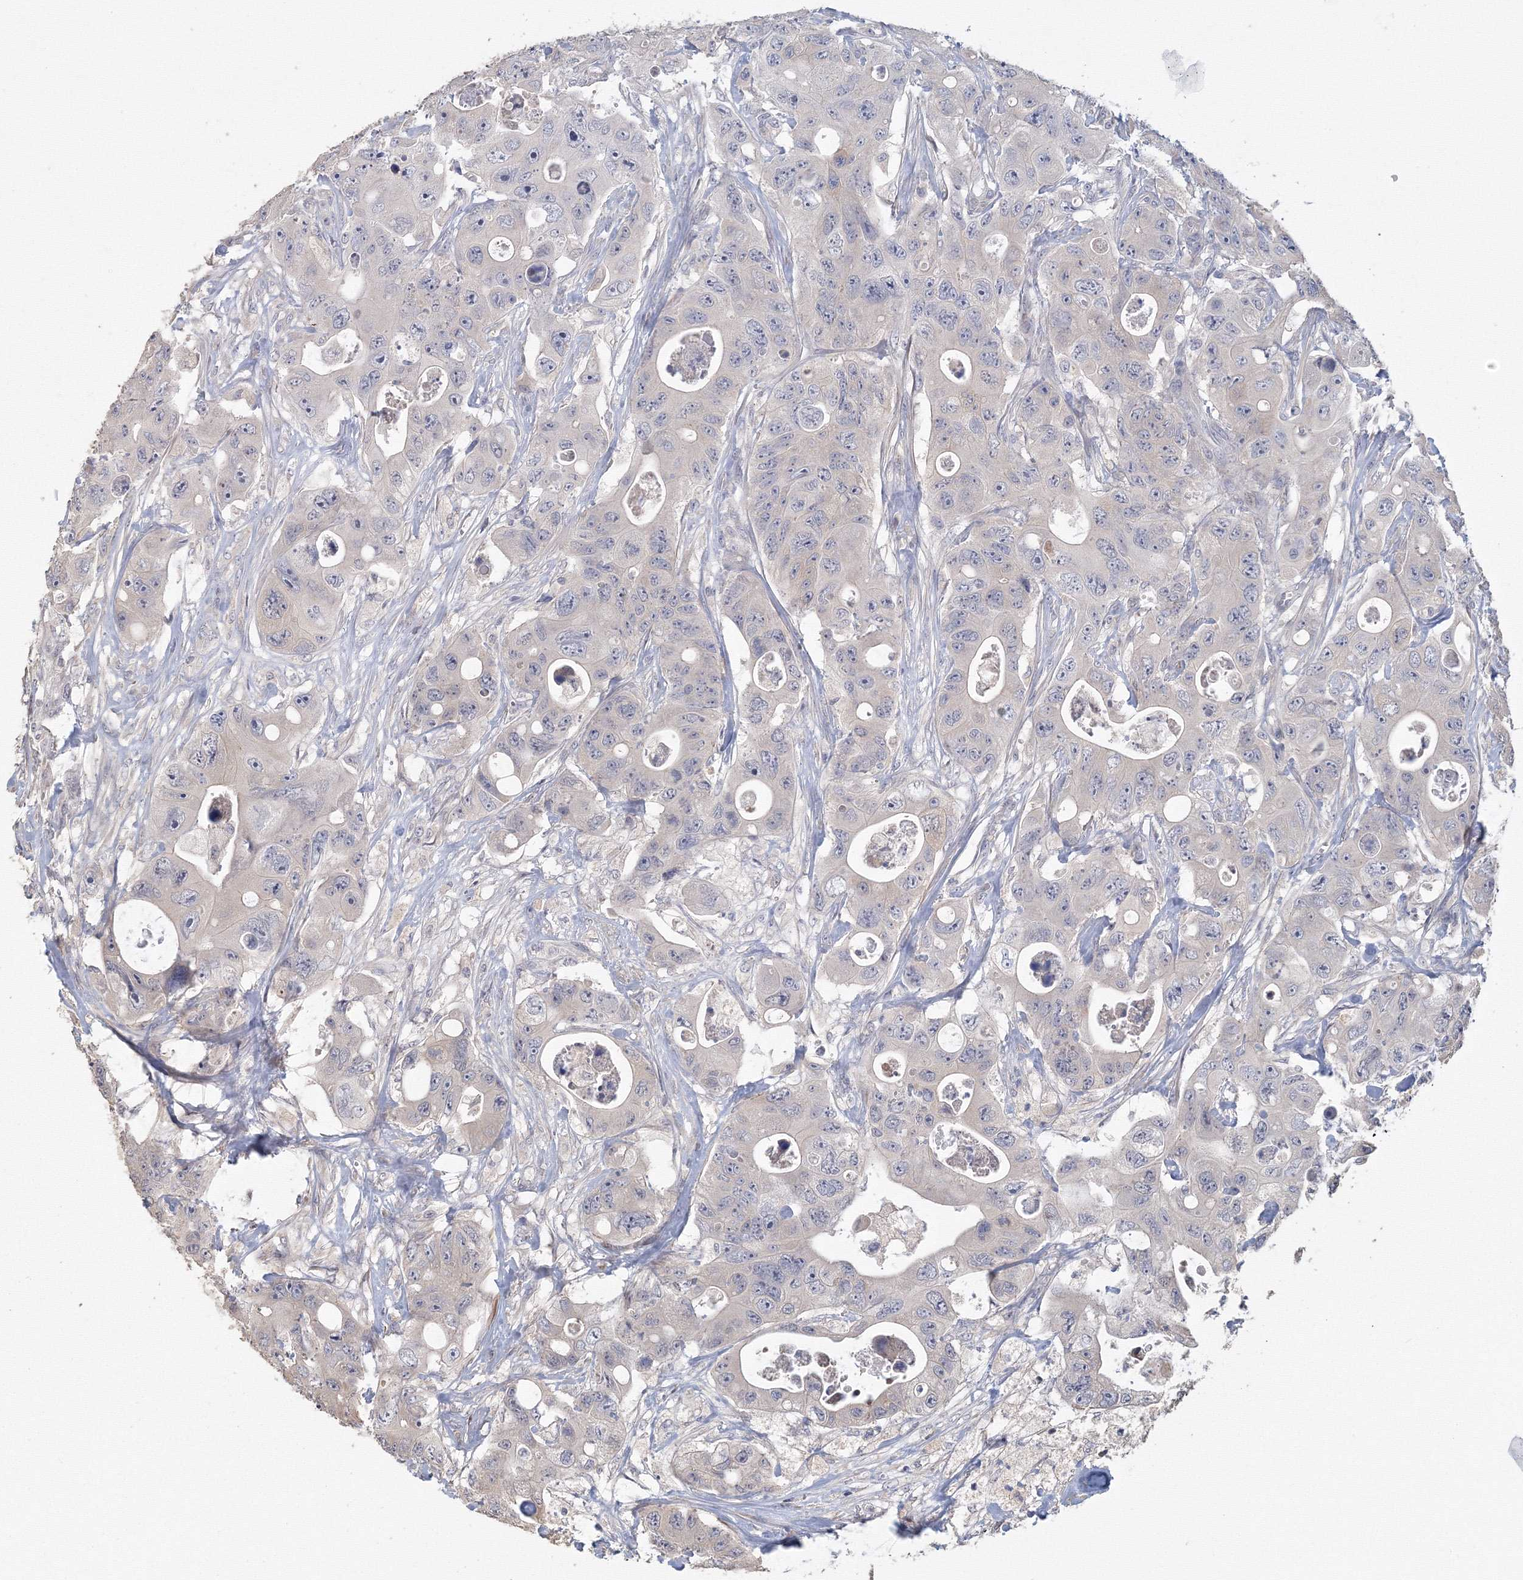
{"staining": {"intensity": "negative", "quantity": "none", "location": "none"}, "tissue": "colorectal cancer", "cell_type": "Tumor cells", "image_type": "cancer", "snomed": [{"axis": "morphology", "description": "Adenocarcinoma, NOS"}, {"axis": "topography", "description": "Colon"}], "caption": "Protein analysis of colorectal adenocarcinoma displays no significant positivity in tumor cells. (IHC, brightfield microscopy, high magnification).", "gene": "TACC2", "patient": {"sex": "female", "age": 46}}